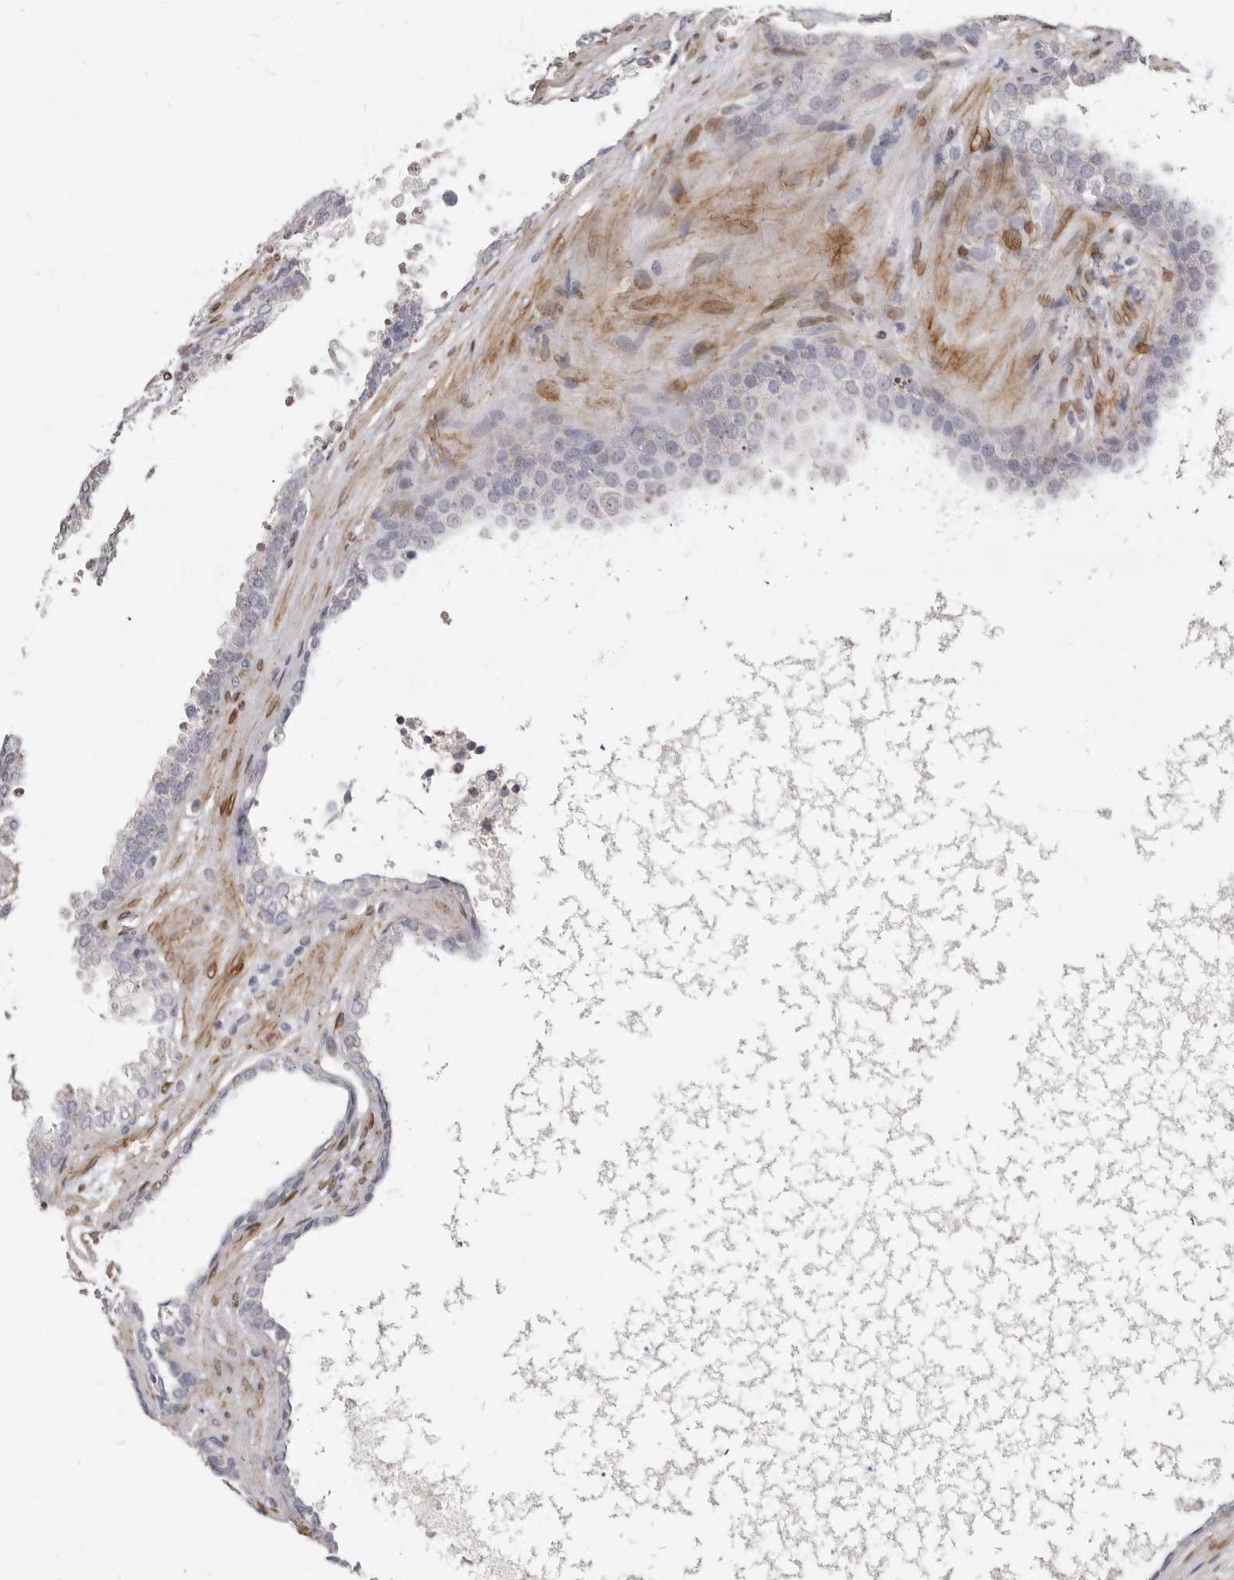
{"staining": {"intensity": "negative", "quantity": "none", "location": "none"}, "tissue": "prostate cancer", "cell_type": "Tumor cells", "image_type": "cancer", "snomed": [{"axis": "morphology", "description": "Adenocarcinoma, High grade"}, {"axis": "topography", "description": "Prostate"}], "caption": "This photomicrograph is of prostate cancer (high-grade adenocarcinoma) stained with immunohistochemistry to label a protein in brown with the nuclei are counter-stained blue. There is no positivity in tumor cells. (Brightfield microscopy of DAB immunohistochemistry at high magnification).", "gene": "MRGPRF", "patient": {"sex": "male", "age": 62}}